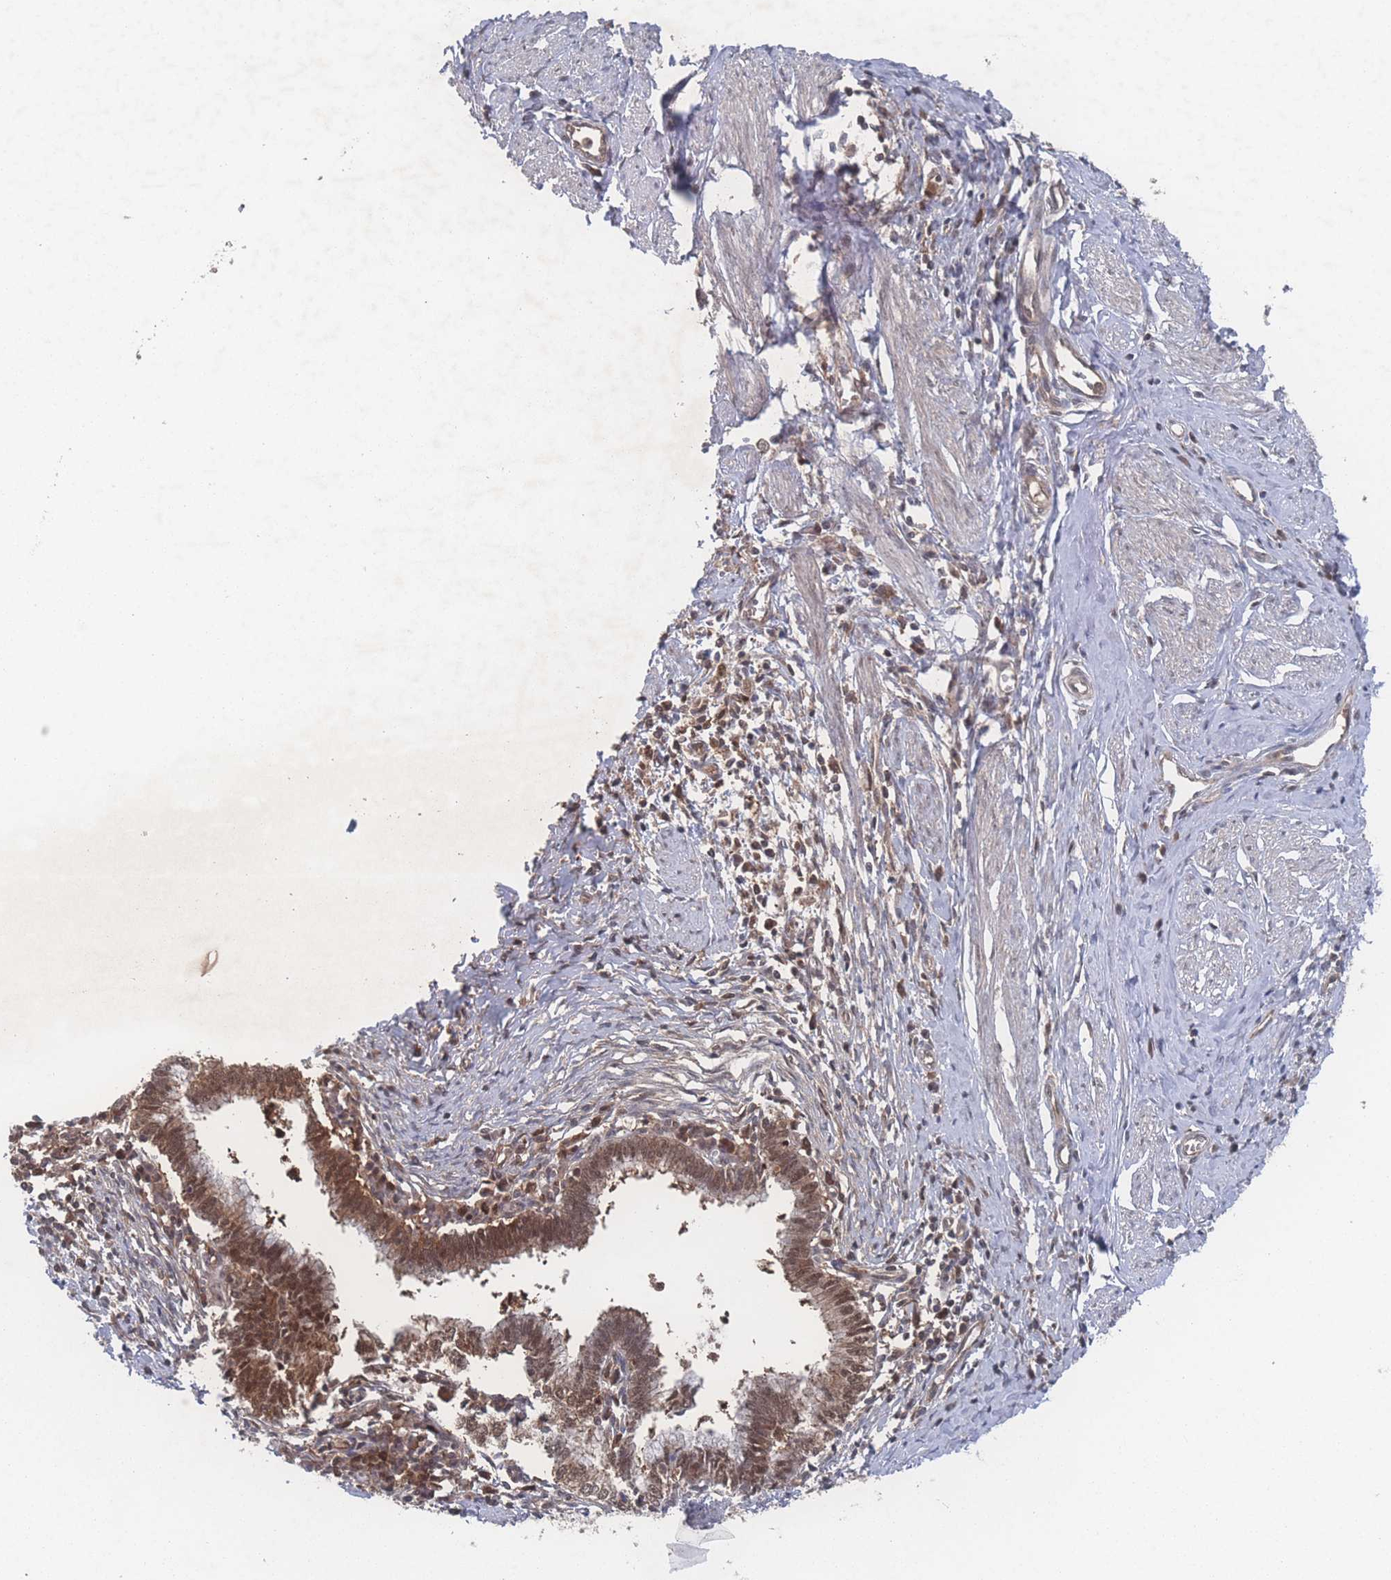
{"staining": {"intensity": "moderate", "quantity": ">75%", "location": "cytoplasmic/membranous,nuclear"}, "tissue": "cervical cancer", "cell_type": "Tumor cells", "image_type": "cancer", "snomed": [{"axis": "morphology", "description": "Adenocarcinoma, NOS"}, {"axis": "topography", "description": "Cervix"}], "caption": "Adenocarcinoma (cervical) was stained to show a protein in brown. There is medium levels of moderate cytoplasmic/membranous and nuclear expression in about >75% of tumor cells.", "gene": "PSMA1", "patient": {"sex": "female", "age": 36}}